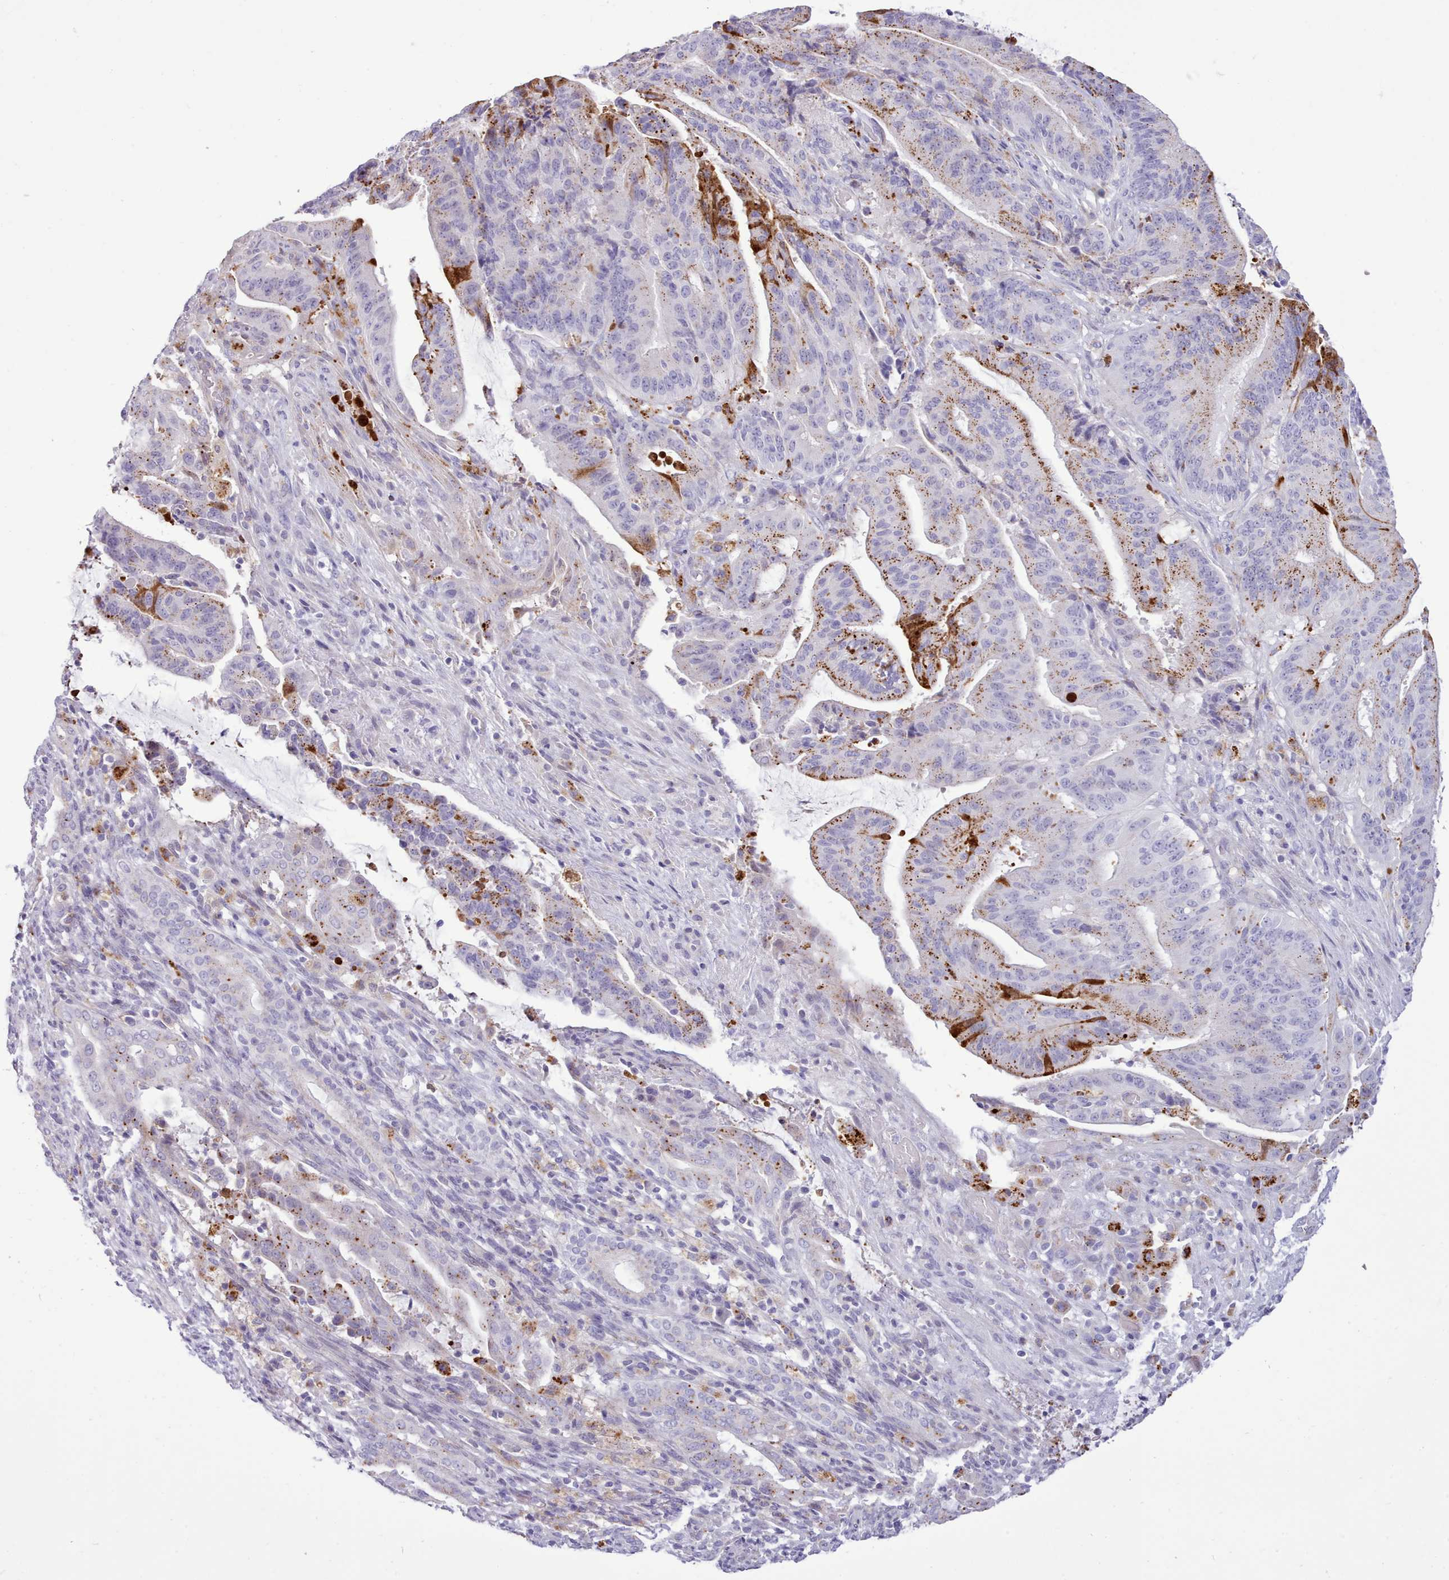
{"staining": {"intensity": "moderate", "quantity": "25%-75%", "location": "cytoplasmic/membranous"}, "tissue": "liver cancer", "cell_type": "Tumor cells", "image_type": "cancer", "snomed": [{"axis": "morphology", "description": "Normal tissue, NOS"}, {"axis": "morphology", "description": "Cholangiocarcinoma"}, {"axis": "topography", "description": "Liver"}, {"axis": "topography", "description": "Peripheral nerve tissue"}], "caption": "IHC photomicrograph of neoplastic tissue: human liver cholangiocarcinoma stained using immunohistochemistry reveals medium levels of moderate protein expression localized specifically in the cytoplasmic/membranous of tumor cells, appearing as a cytoplasmic/membranous brown color.", "gene": "SRD5A1", "patient": {"sex": "female", "age": 73}}